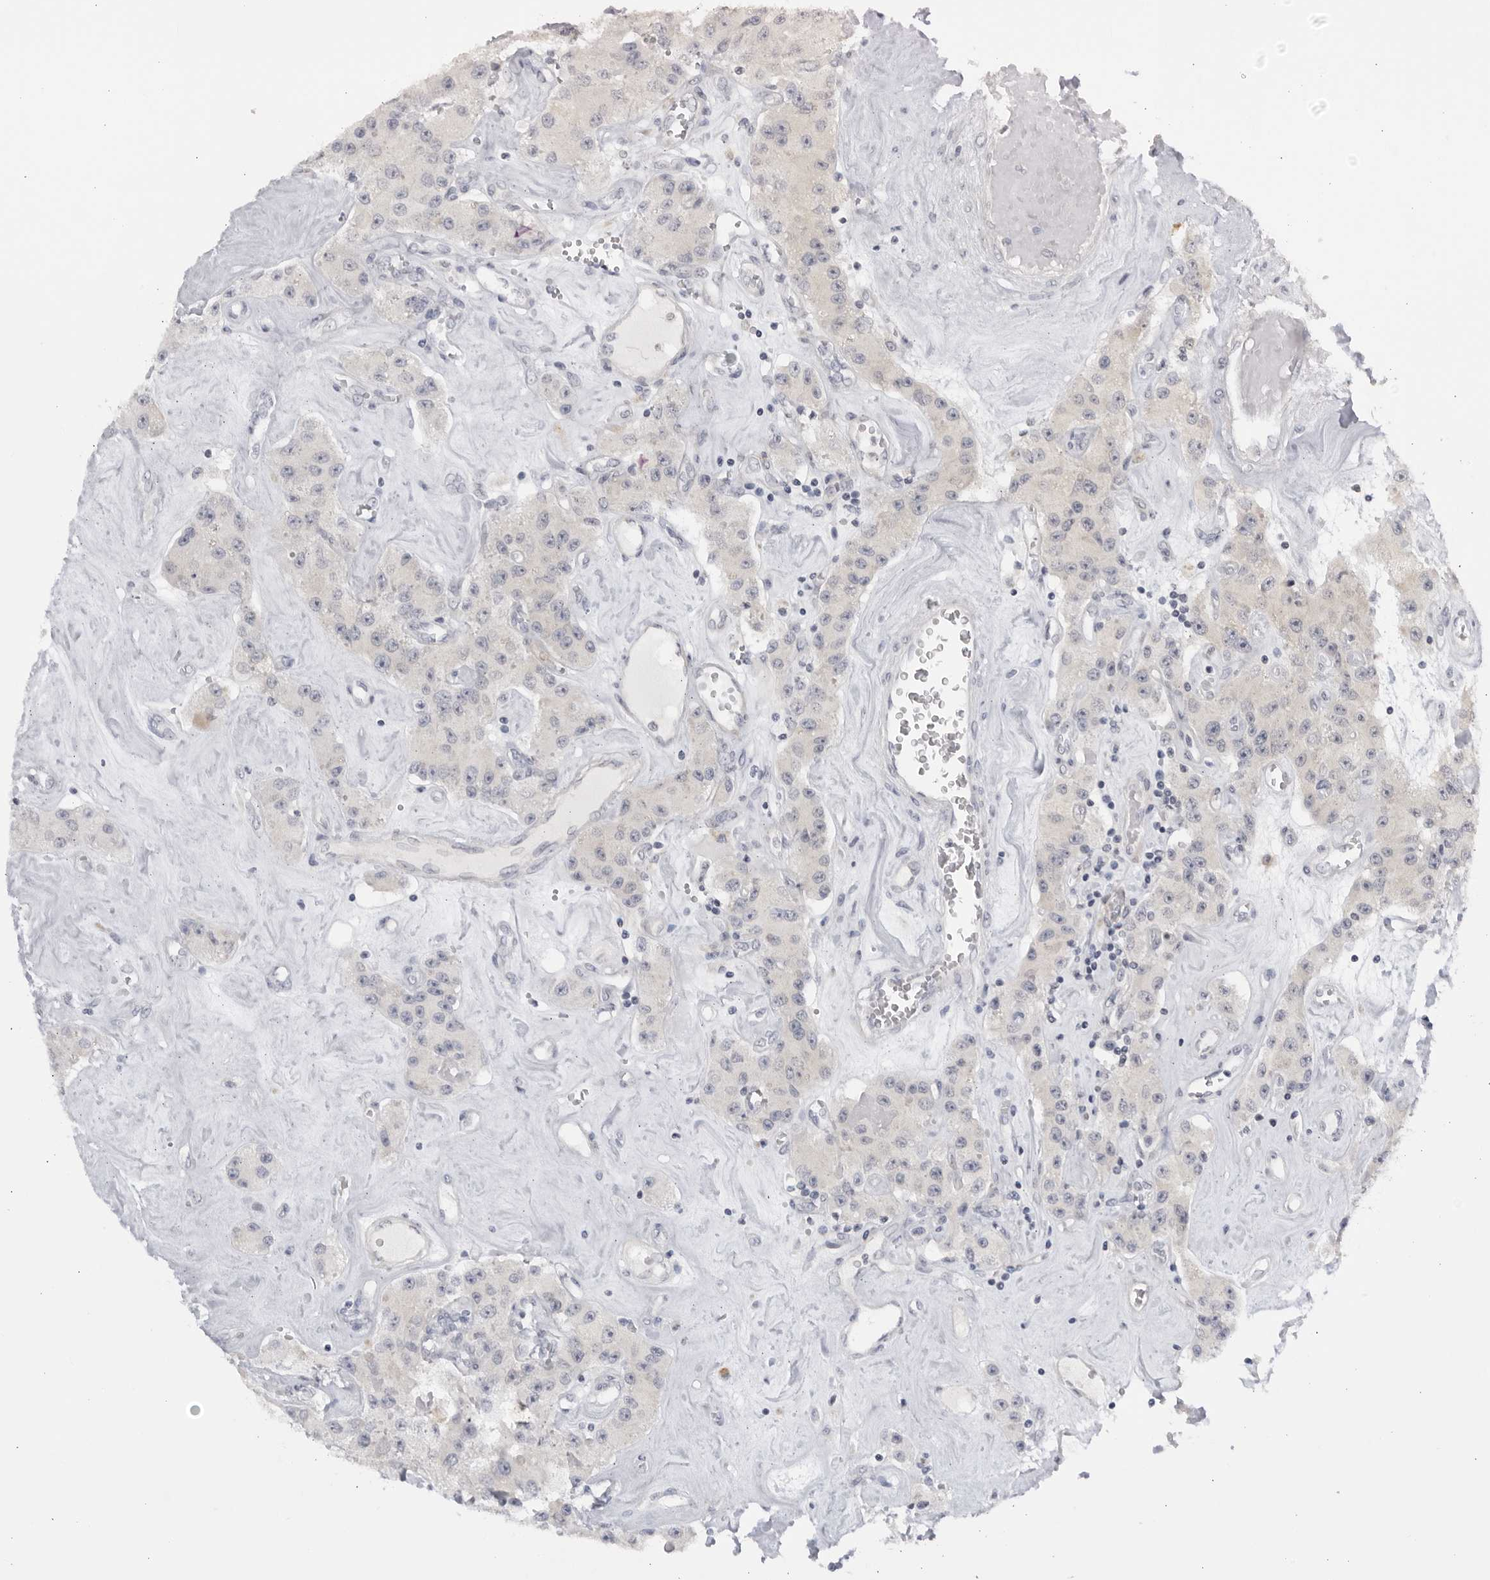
{"staining": {"intensity": "negative", "quantity": "none", "location": "none"}, "tissue": "carcinoid", "cell_type": "Tumor cells", "image_type": "cancer", "snomed": [{"axis": "morphology", "description": "Carcinoid, malignant, NOS"}, {"axis": "topography", "description": "Pancreas"}], "caption": "Immunohistochemistry (IHC) micrograph of neoplastic tissue: human carcinoid stained with DAB demonstrates no significant protein staining in tumor cells.", "gene": "CNBD1", "patient": {"sex": "male", "age": 41}}